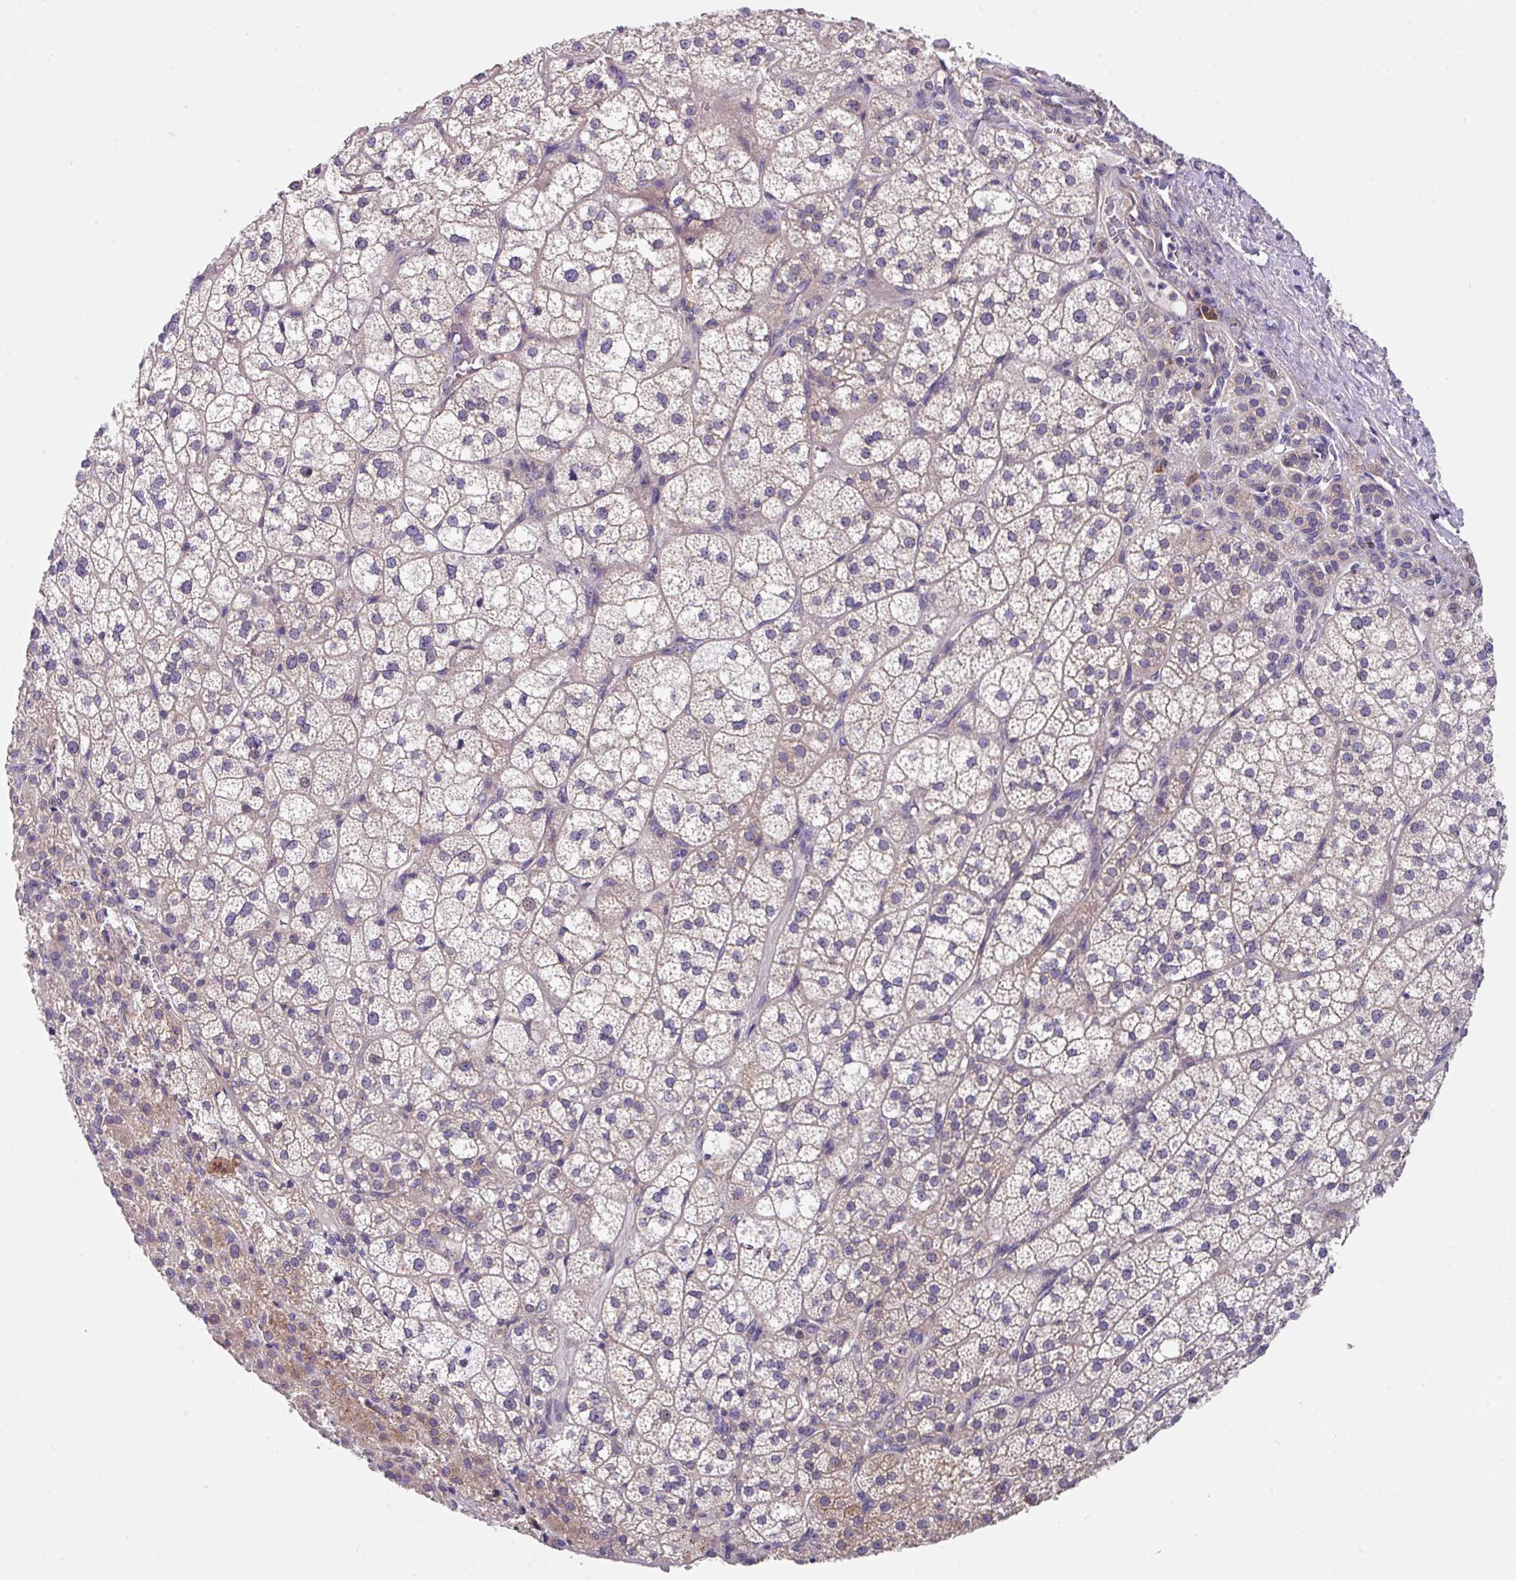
{"staining": {"intensity": "moderate", "quantity": "<25%", "location": "cytoplasmic/membranous"}, "tissue": "adrenal gland", "cell_type": "Glandular cells", "image_type": "normal", "snomed": [{"axis": "morphology", "description": "Normal tissue, NOS"}, {"axis": "topography", "description": "Adrenal gland"}], "caption": "High-power microscopy captured an immunohistochemistry photomicrograph of benign adrenal gland, revealing moderate cytoplasmic/membranous staining in approximately <25% of glandular cells.", "gene": "EIF4B", "patient": {"sex": "female", "age": 60}}